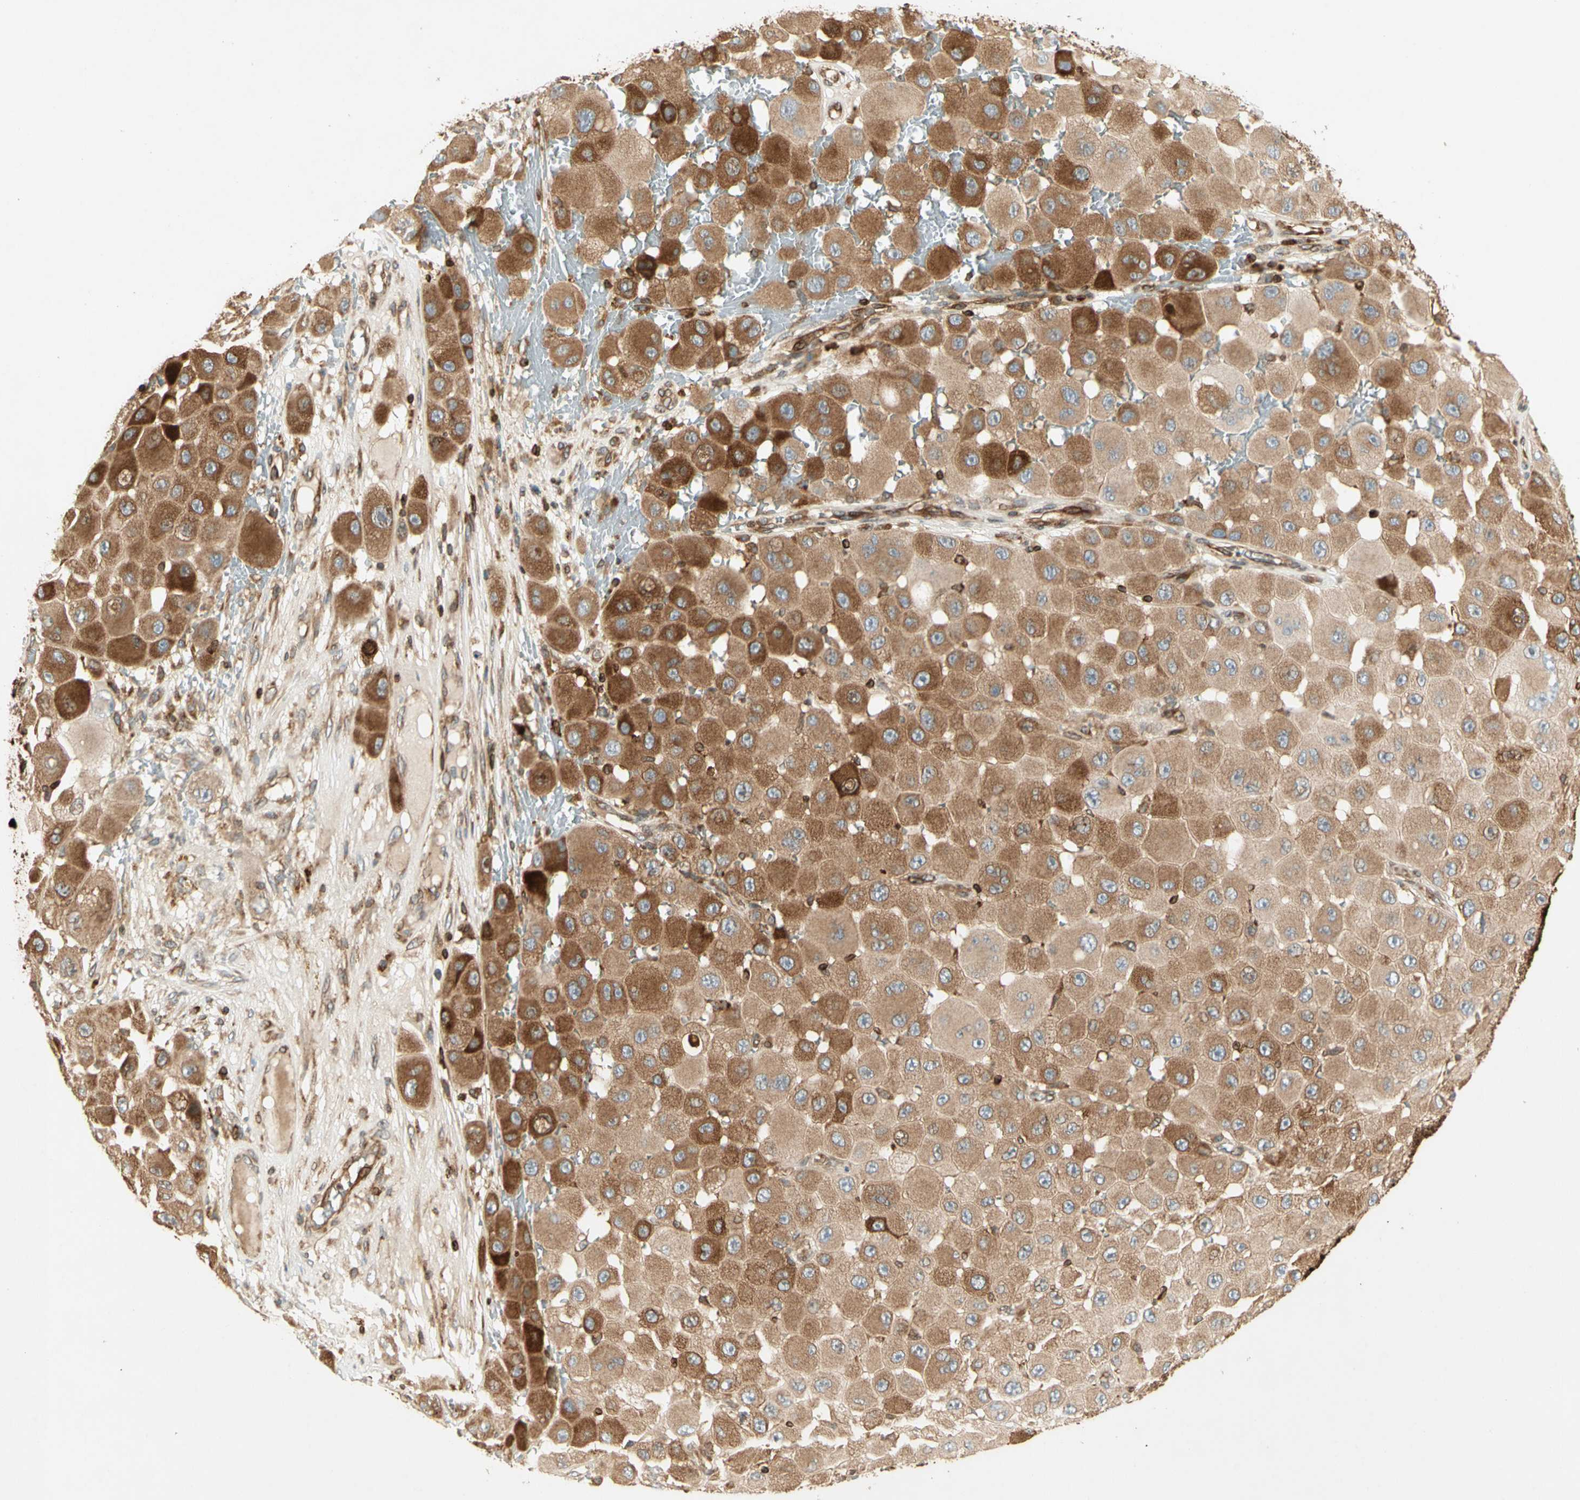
{"staining": {"intensity": "moderate", "quantity": ">75%", "location": "cytoplasmic/membranous"}, "tissue": "melanoma", "cell_type": "Tumor cells", "image_type": "cancer", "snomed": [{"axis": "morphology", "description": "Malignant melanoma, NOS"}, {"axis": "topography", "description": "Skin"}], "caption": "Melanoma was stained to show a protein in brown. There is medium levels of moderate cytoplasmic/membranous expression in about >75% of tumor cells. (Brightfield microscopy of DAB IHC at high magnification).", "gene": "TAPBP", "patient": {"sex": "female", "age": 81}}